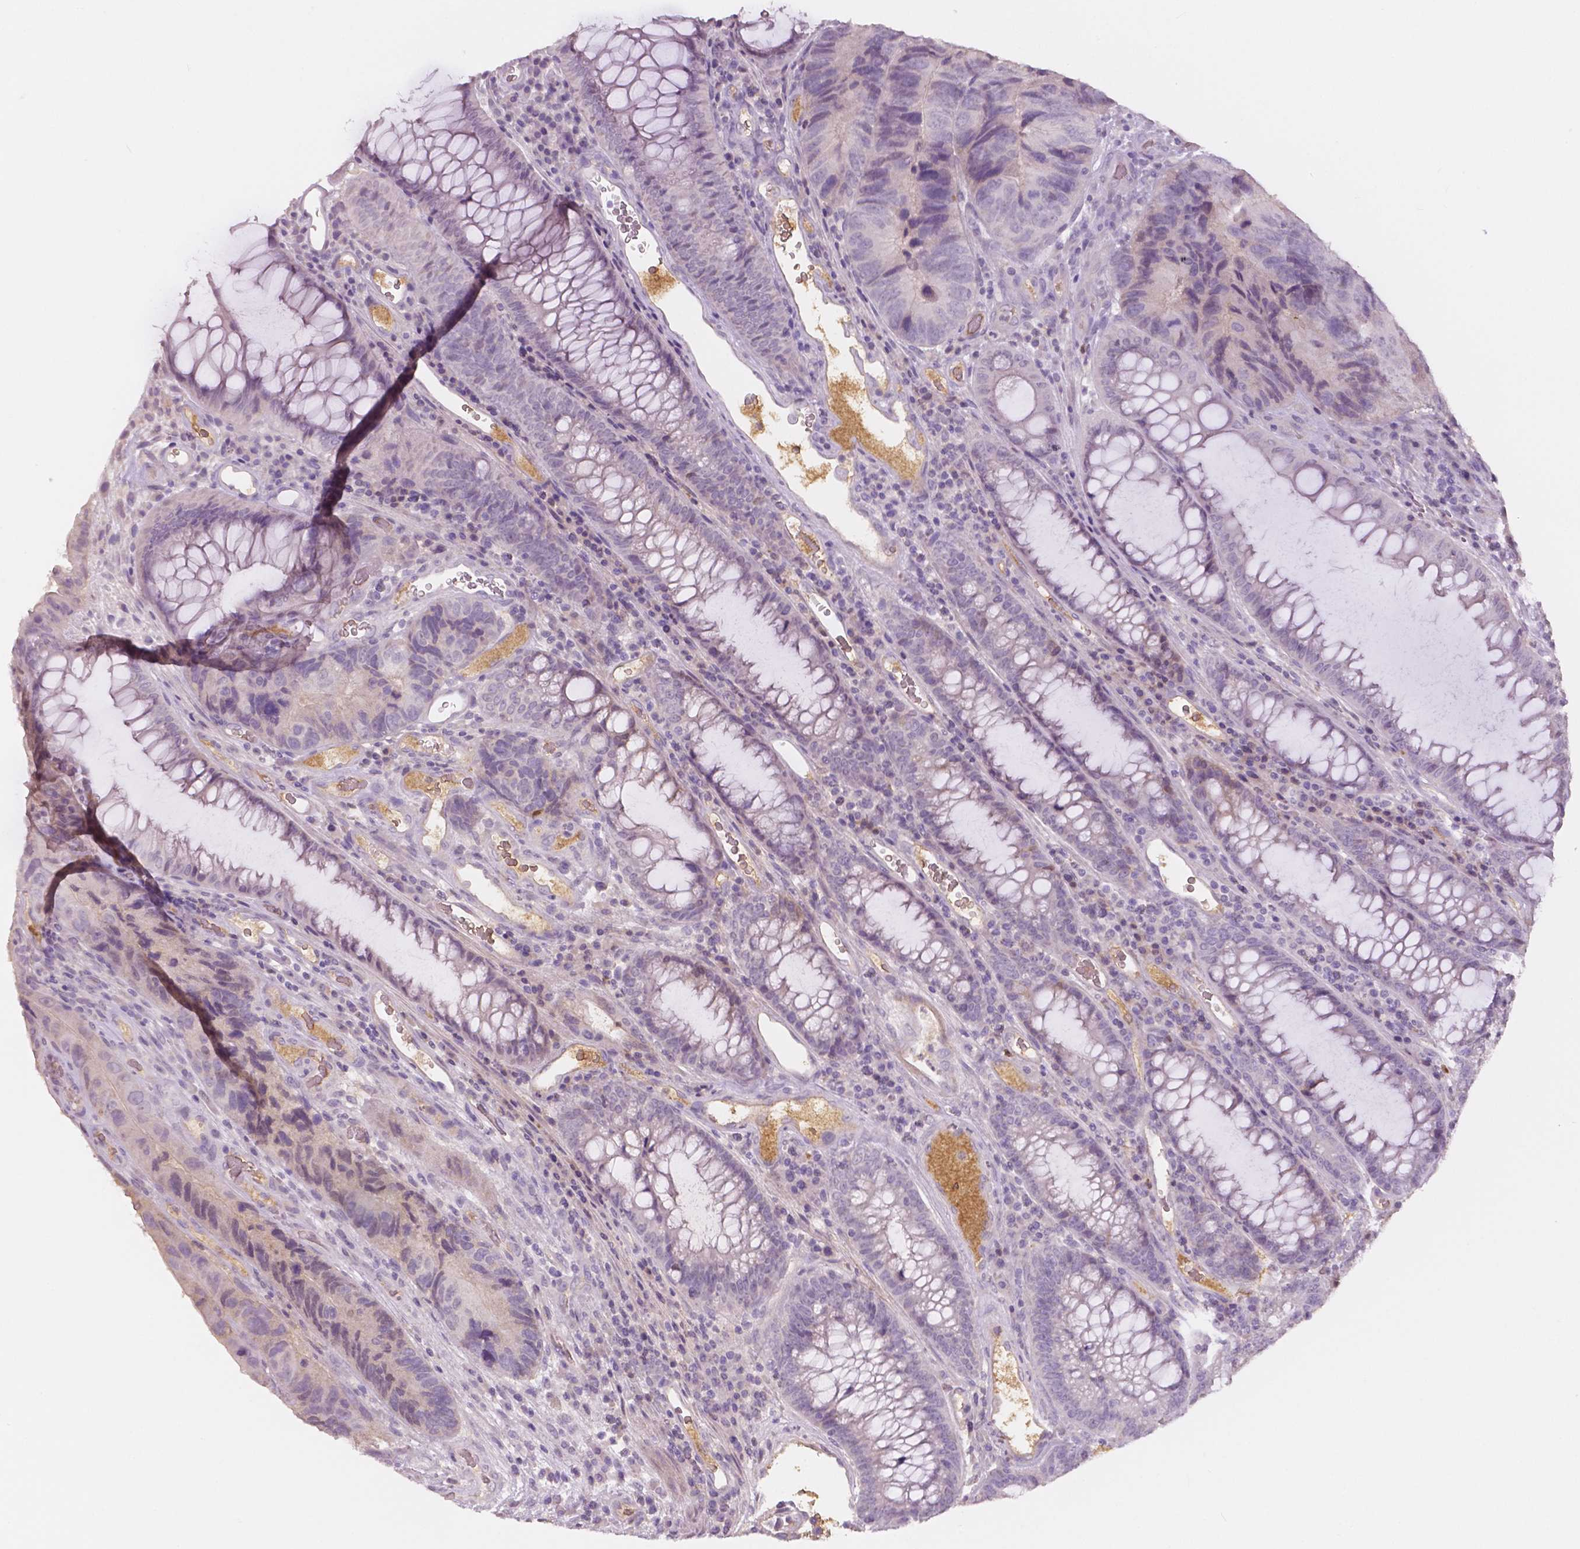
{"staining": {"intensity": "negative", "quantity": "none", "location": "none"}, "tissue": "colorectal cancer", "cell_type": "Tumor cells", "image_type": "cancer", "snomed": [{"axis": "morphology", "description": "Adenocarcinoma, NOS"}, {"axis": "topography", "description": "Colon"}], "caption": "Protein analysis of adenocarcinoma (colorectal) shows no significant positivity in tumor cells.", "gene": "APOA4", "patient": {"sex": "female", "age": 67}}